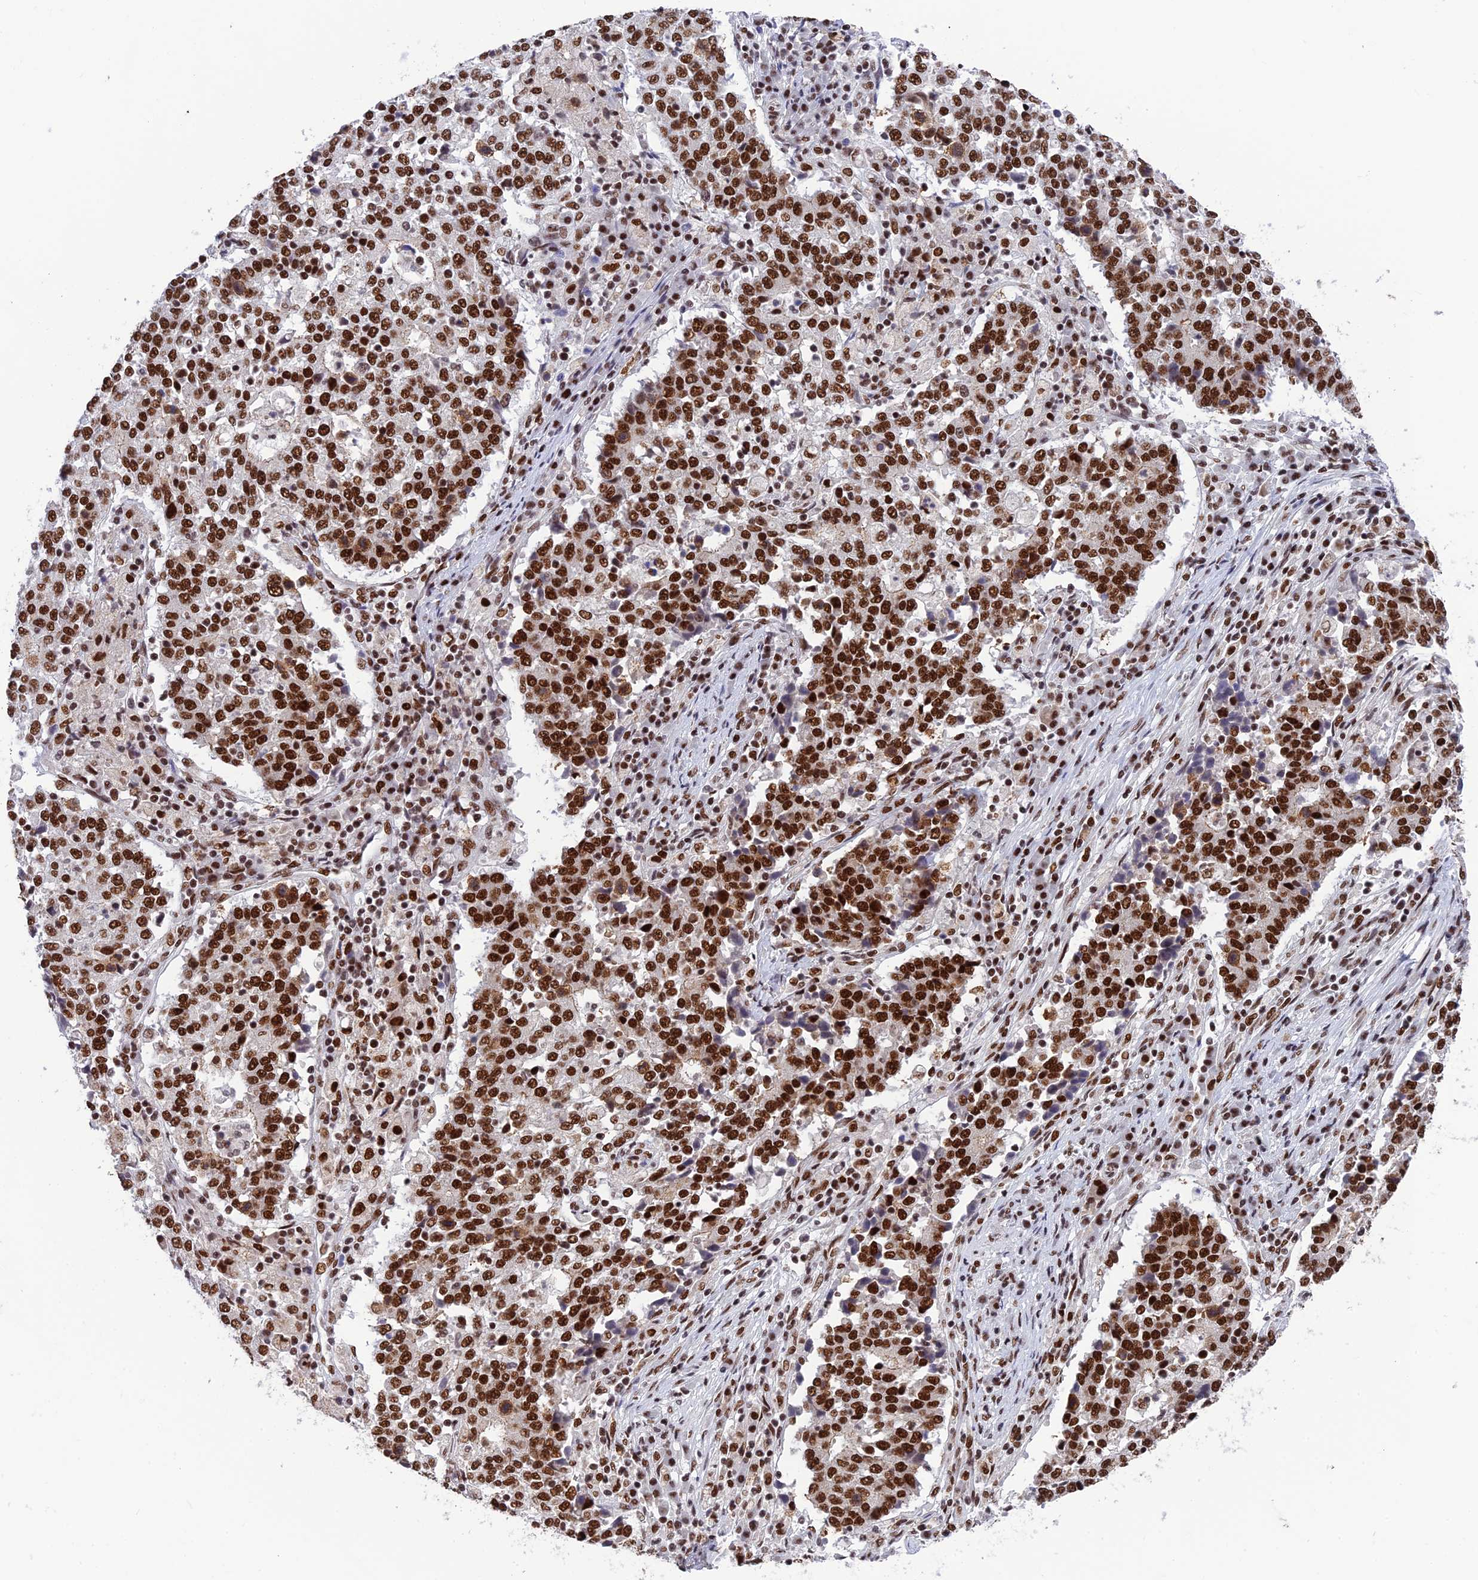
{"staining": {"intensity": "strong", "quantity": ">75%", "location": "nuclear"}, "tissue": "stomach cancer", "cell_type": "Tumor cells", "image_type": "cancer", "snomed": [{"axis": "morphology", "description": "Adenocarcinoma, NOS"}, {"axis": "topography", "description": "Stomach"}], "caption": "A high-resolution photomicrograph shows IHC staining of stomach cancer (adenocarcinoma), which exhibits strong nuclear positivity in approximately >75% of tumor cells.", "gene": "EEF1AKMT3", "patient": {"sex": "male", "age": 59}}